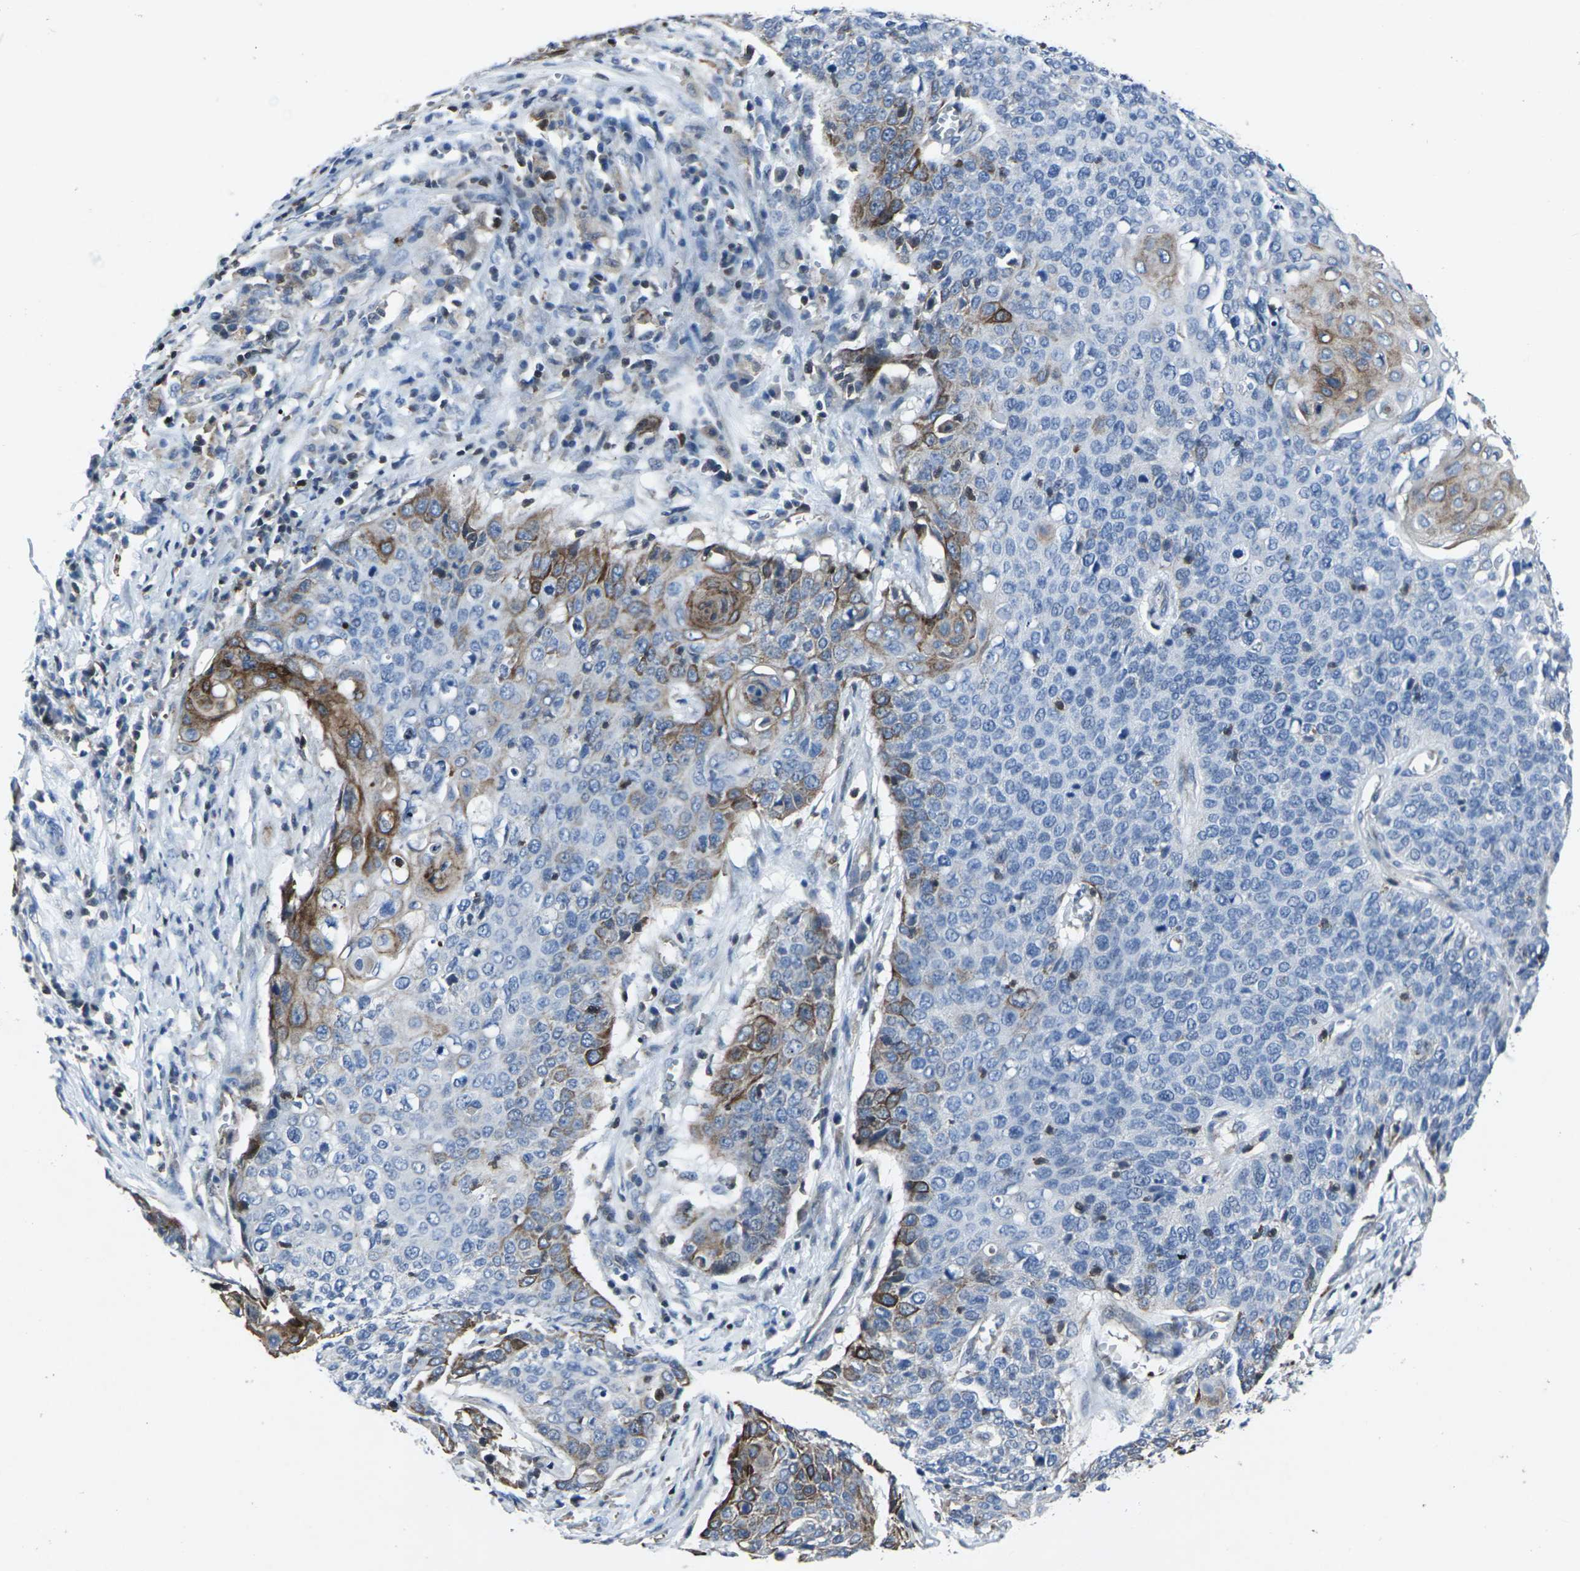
{"staining": {"intensity": "moderate", "quantity": "<25%", "location": "cytoplasmic/membranous"}, "tissue": "cervical cancer", "cell_type": "Tumor cells", "image_type": "cancer", "snomed": [{"axis": "morphology", "description": "Squamous cell carcinoma, NOS"}, {"axis": "topography", "description": "Cervix"}], "caption": "Moderate cytoplasmic/membranous protein expression is identified in approximately <25% of tumor cells in cervical squamous cell carcinoma.", "gene": "STAT4", "patient": {"sex": "female", "age": 39}}